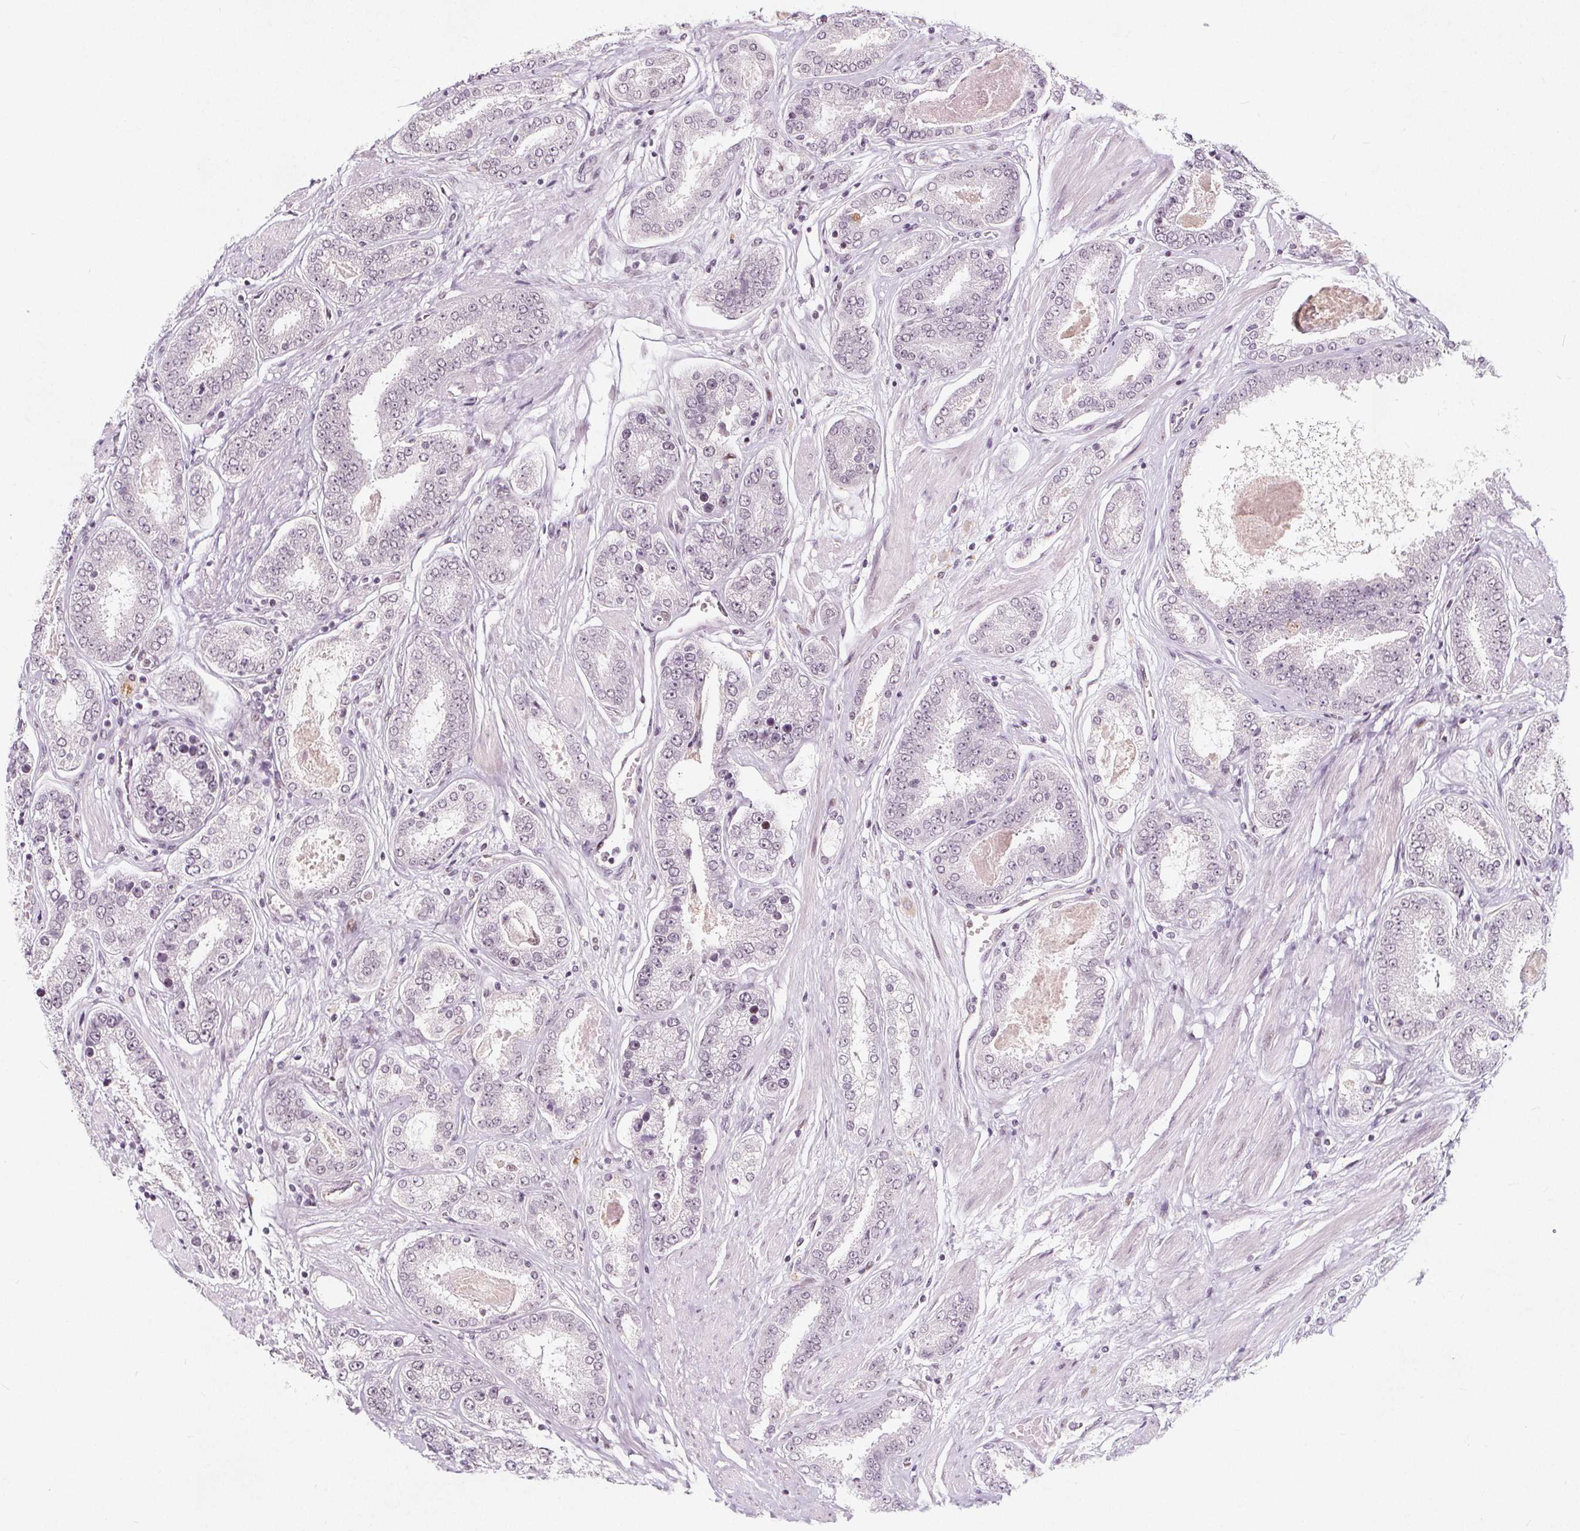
{"staining": {"intensity": "weak", "quantity": "<25%", "location": "nuclear"}, "tissue": "prostate cancer", "cell_type": "Tumor cells", "image_type": "cancer", "snomed": [{"axis": "morphology", "description": "Adenocarcinoma, High grade"}, {"axis": "topography", "description": "Prostate"}], "caption": "This is a image of immunohistochemistry (IHC) staining of prostate cancer (adenocarcinoma (high-grade)), which shows no expression in tumor cells. (DAB (3,3'-diaminobenzidine) immunohistochemistry (IHC) visualized using brightfield microscopy, high magnification).", "gene": "TAF6L", "patient": {"sex": "male", "age": 63}}